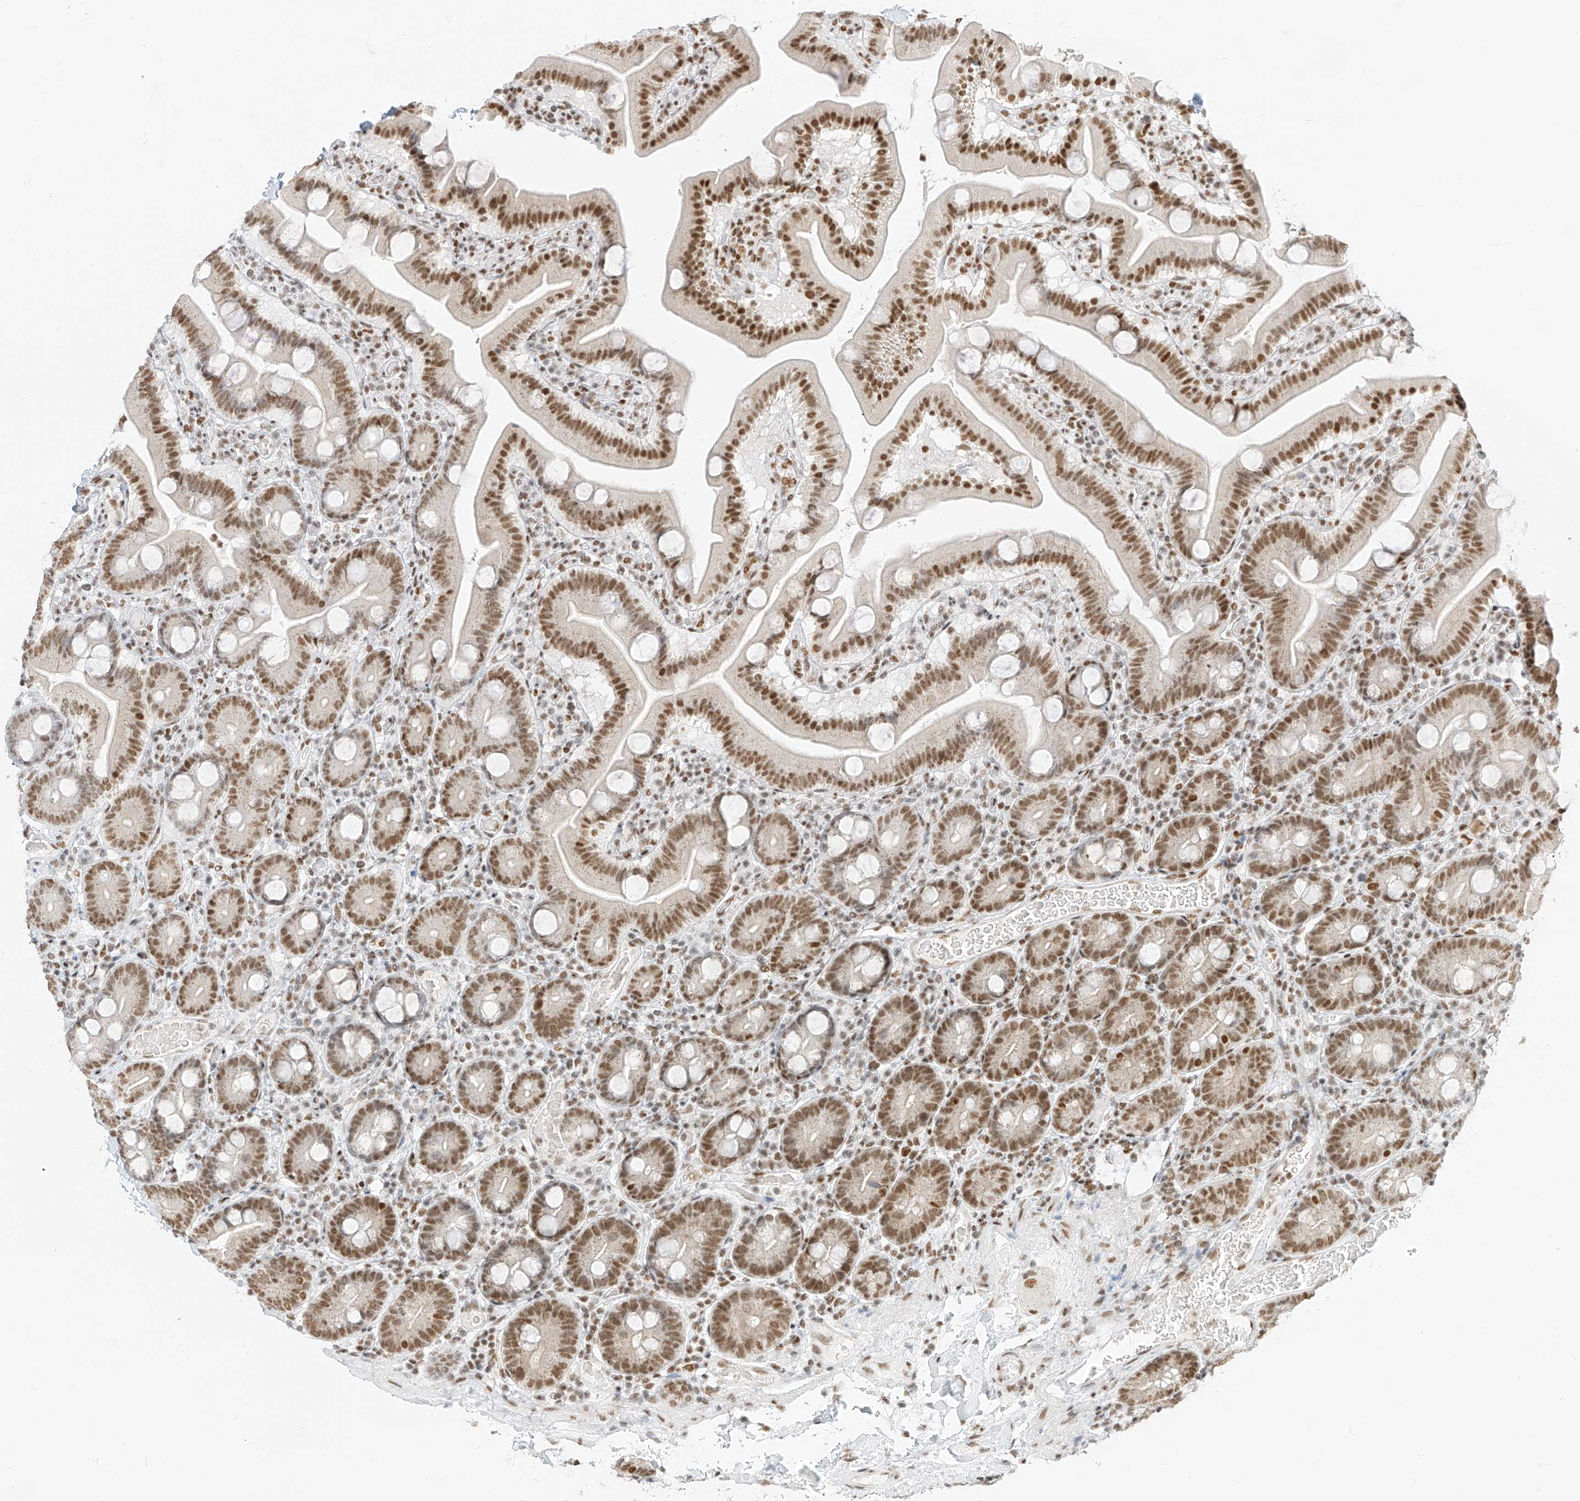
{"staining": {"intensity": "moderate", "quantity": ">75%", "location": "nuclear"}, "tissue": "duodenum", "cell_type": "Glandular cells", "image_type": "normal", "snomed": [{"axis": "morphology", "description": "Normal tissue, NOS"}, {"axis": "topography", "description": "Duodenum"}], "caption": "A brown stain highlights moderate nuclear positivity of a protein in glandular cells of unremarkable human duodenum. (DAB (3,3'-diaminobenzidine) IHC with brightfield microscopy, high magnification).", "gene": "SMARCA2", "patient": {"sex": "male", "age": 55}}